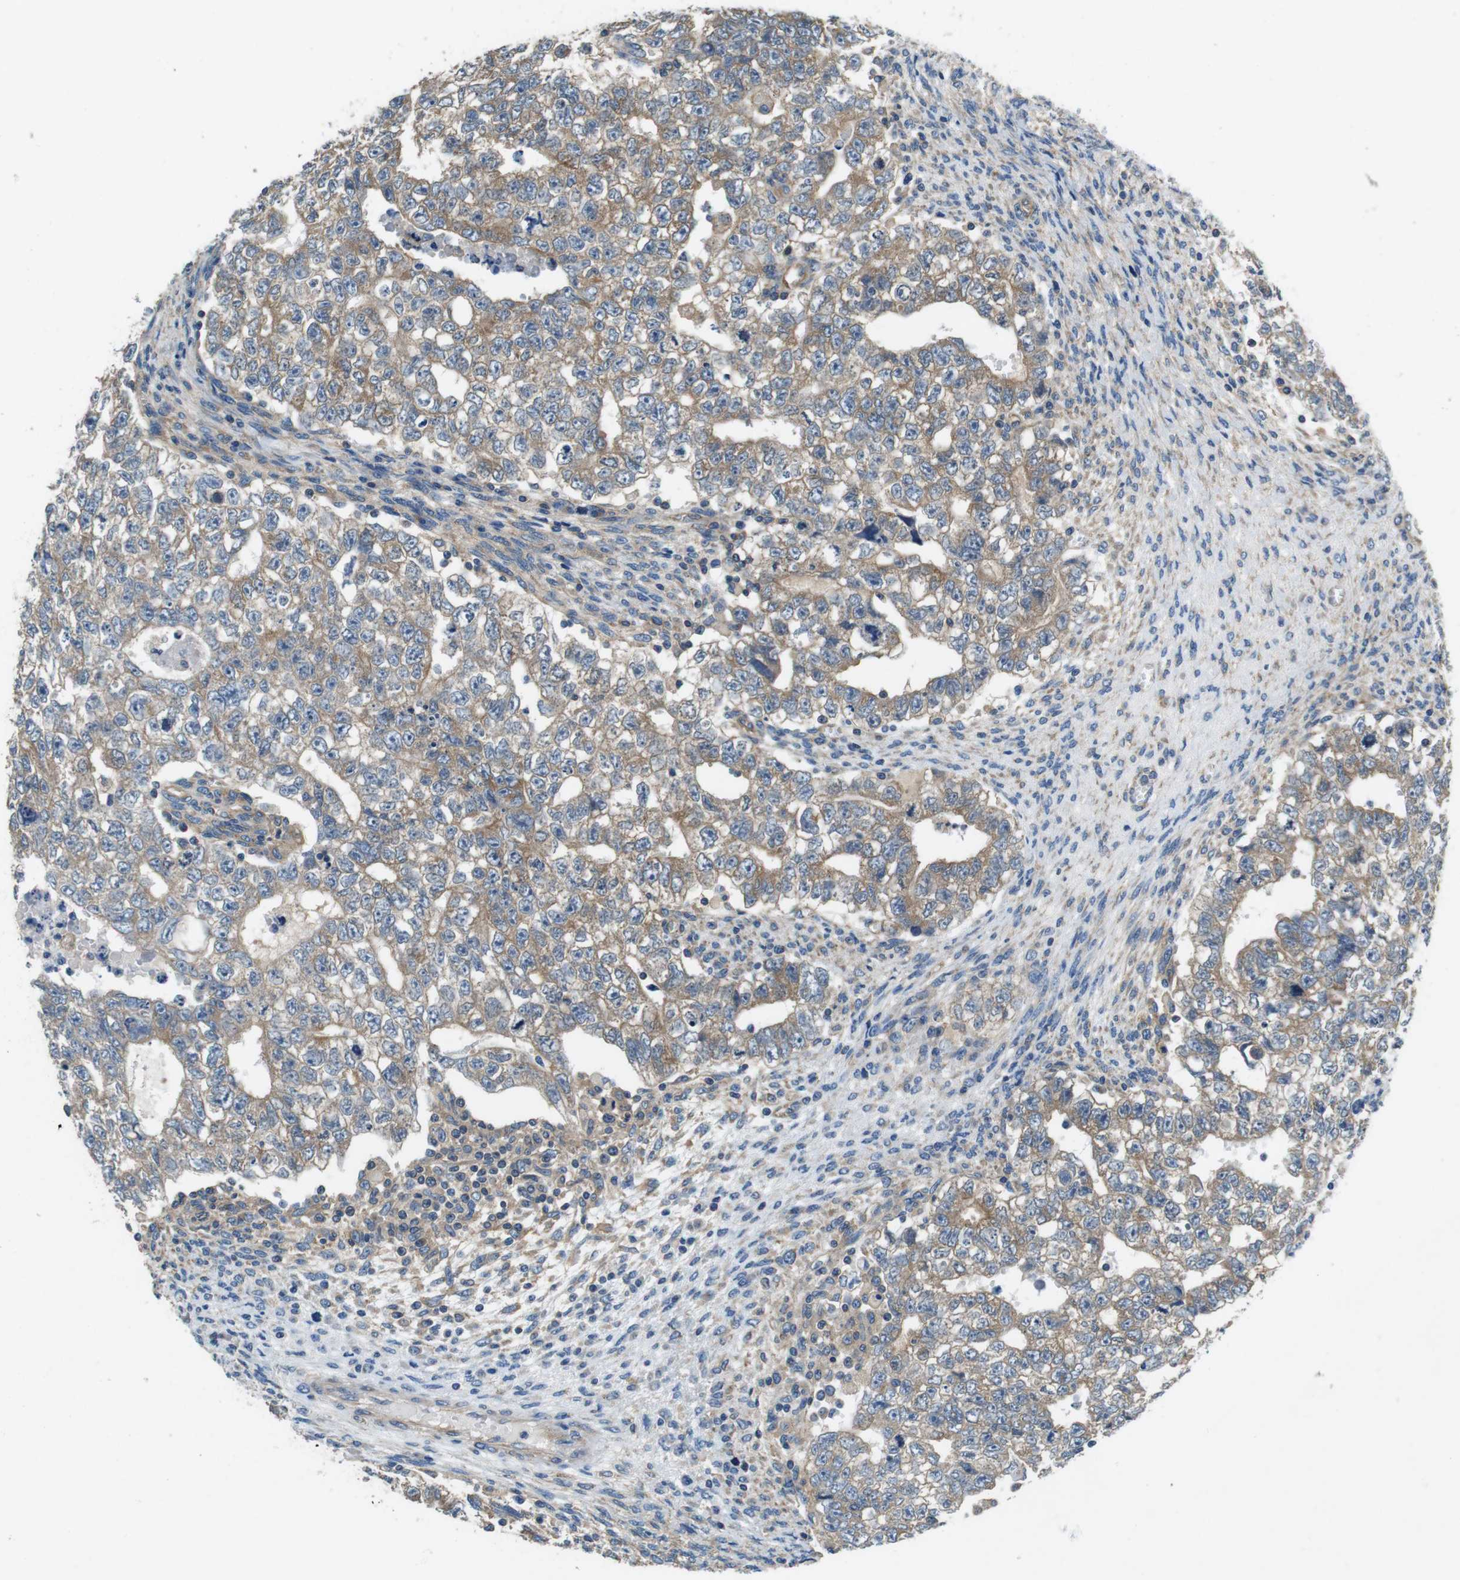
{"staining": {"intensity": "moderate", "quantity": ">75%", "location": "cytoplasmic/membranous"}, "tissue": "testis cancer", "cell_type": "Tumor cells", "image_type": "cancer", "snomed": [{"axis": "morphology", "description": "Seminoma, NOS"}, {"axis": "morphology", "description": "Carcinoma, Embryonal, NOS"}, {"axis": "topography", "description": "Testis"}], "caption": "Tumor cells show medium levels of moderate cytoplasmic/membranous staining in about >75% of cells in testis seminoma.", "gene": "DENND4C", "patient": {"sex": "male", "age": 38}}